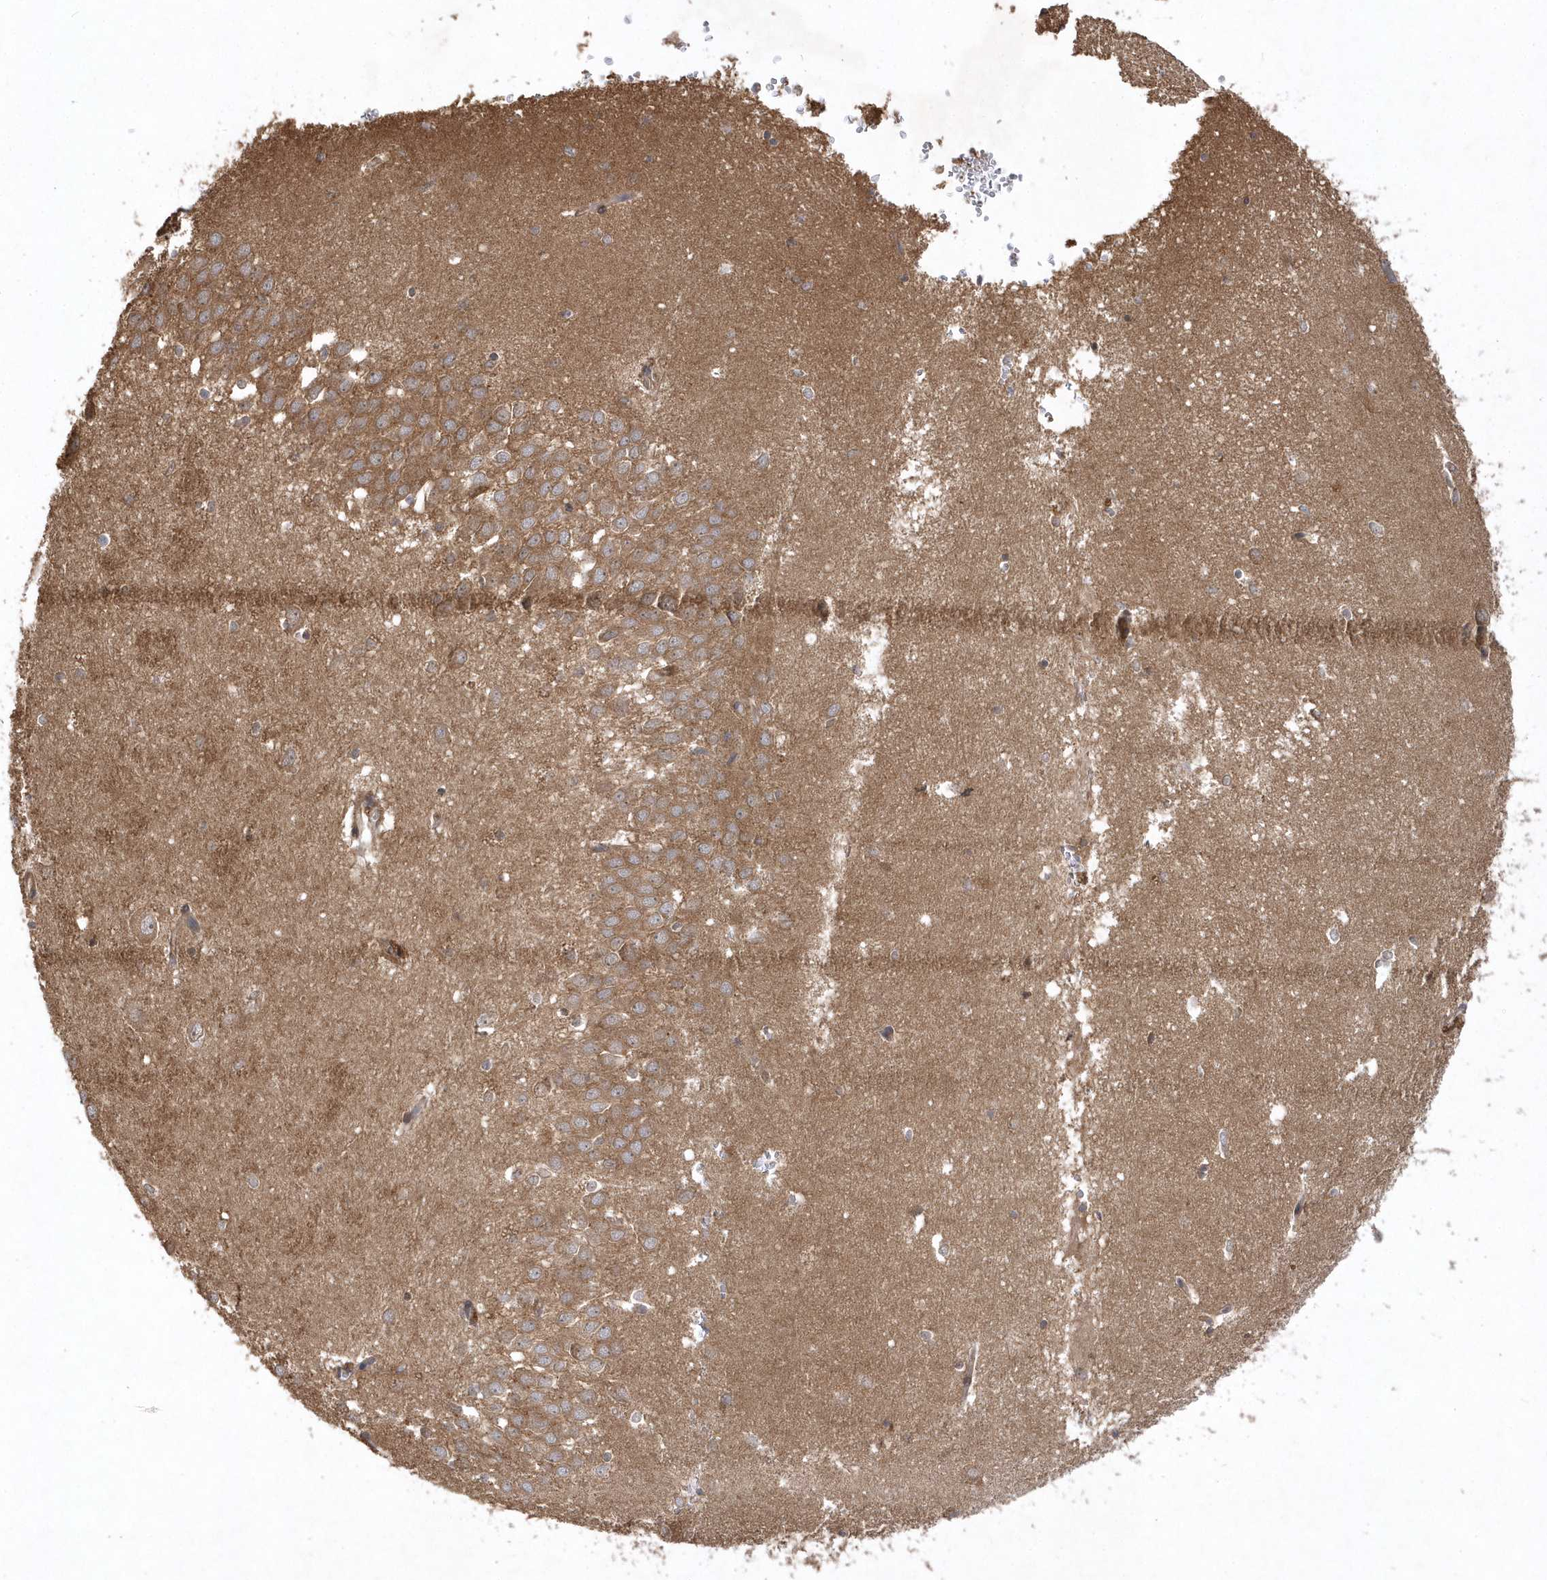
{"staining": {"intensity": "weak", "quantity": ">75%", "location": "cytoplasmic/membranous"}, "tissue": "hippocampus", "cell_type": "Glial cells", "image_type": "normal", "snomed": [{"axis": "morphology", "description": "Normal tissue, NOS"}, {"axis": "topography", "description": "Hippocampus"}], "caption": "Hippocampus stained with a brown dye demonstrates weak cytoplasmic/membranous positive positivity in about >75% of glial cells.", "gene": "GFM2", "patient": {"sex": "female", "age": 64}}